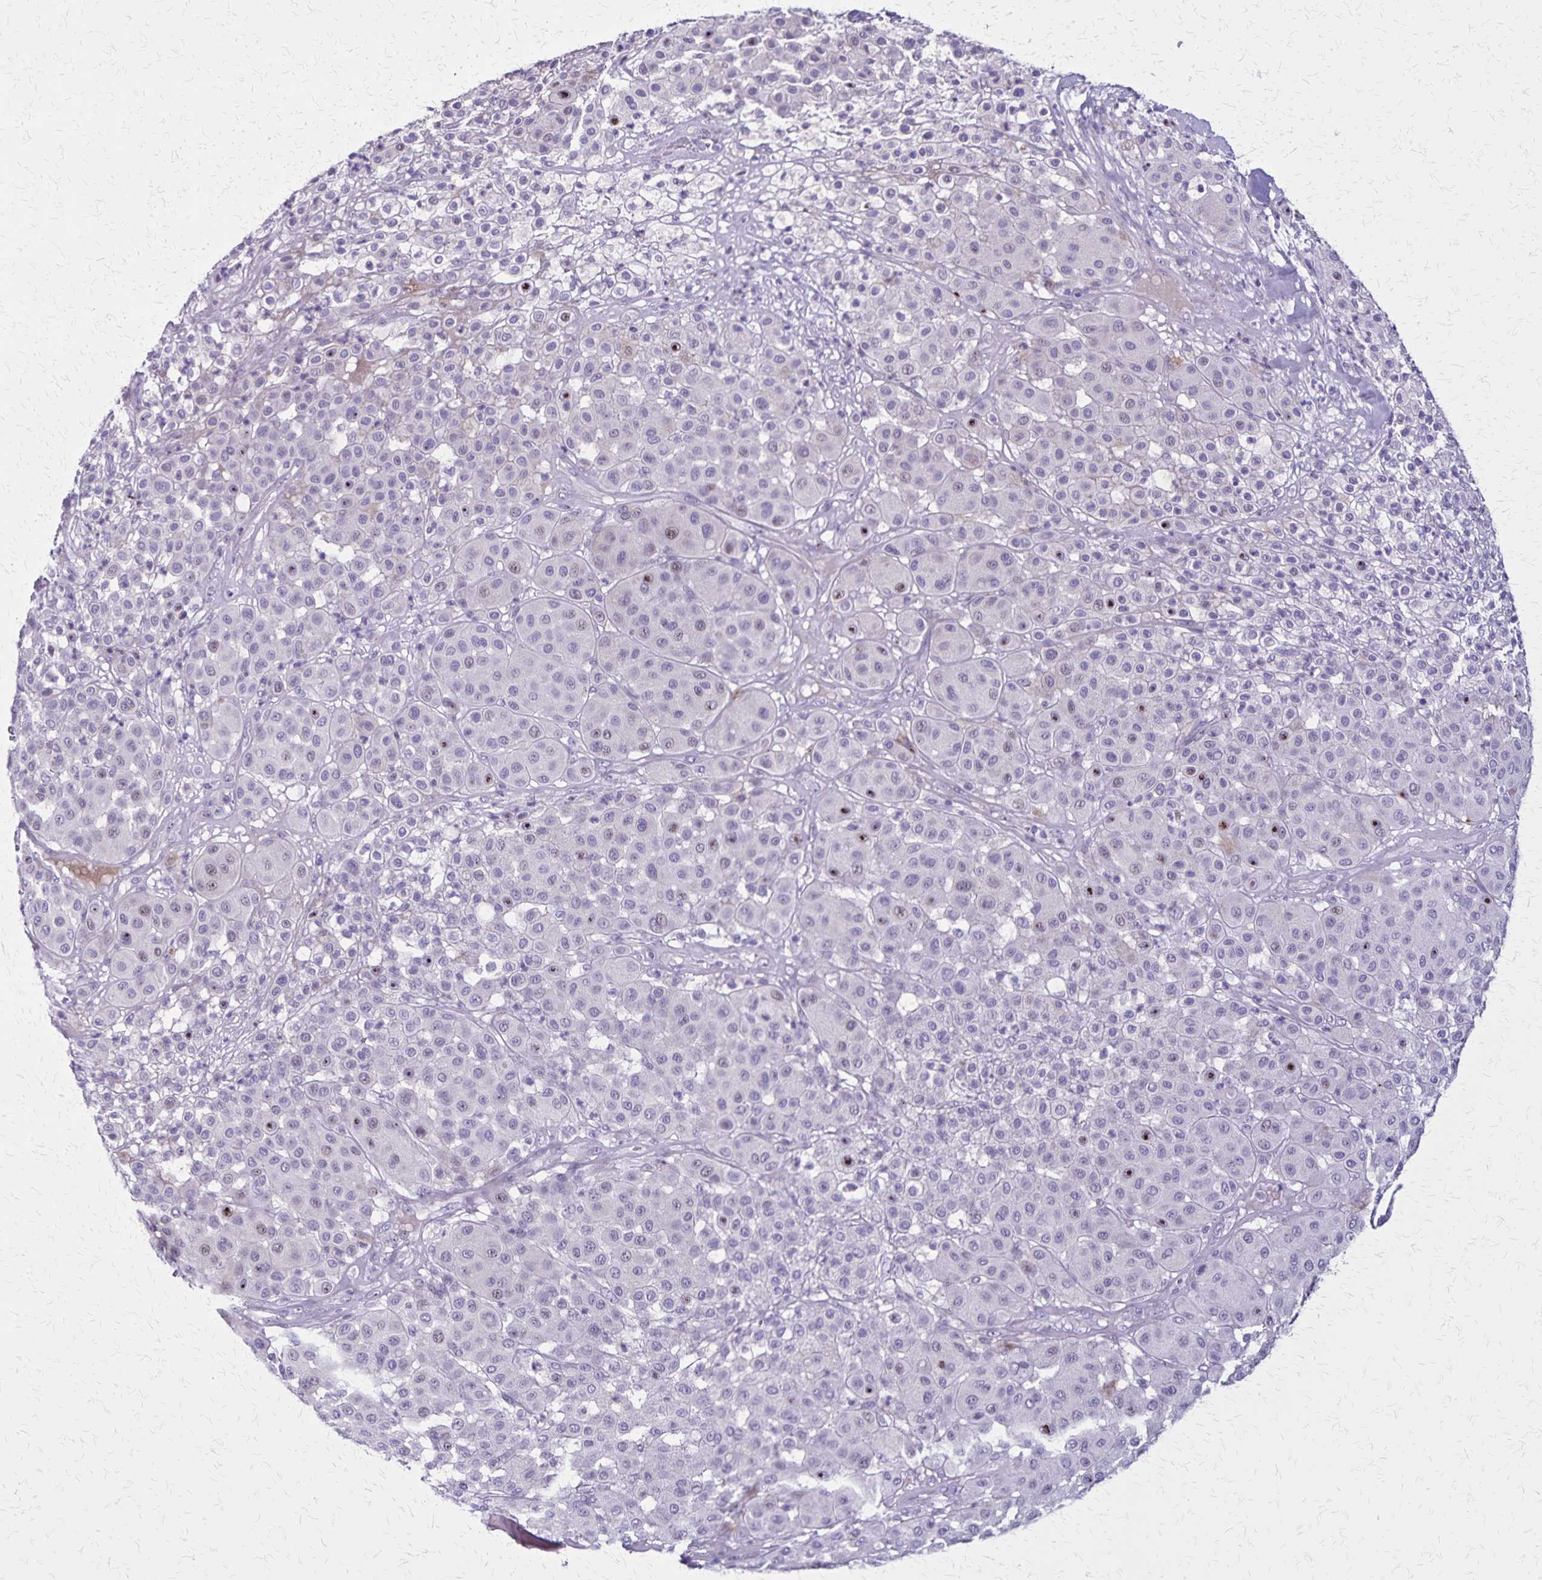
{"staining": {"intensity": "negative", "quantity": "none", "location": "none"}, "tissue": "melanoma", "cell_type": "Tumor cells", "image_type": "cancer", "snomed": [{"axis": "morphology", "description": "Malignant melanoma, Metastatic site"}, {"axis": "topography", "description": "Smooth muscle"}], "caption": "Immunohistochemistry micrograph of human malignant melanoma (metastatic site) stained for a protein (brown), which shows no staining in tumor cells.", "gene": "OR51B5", "patient": {"sex": "male", "age": 41}}